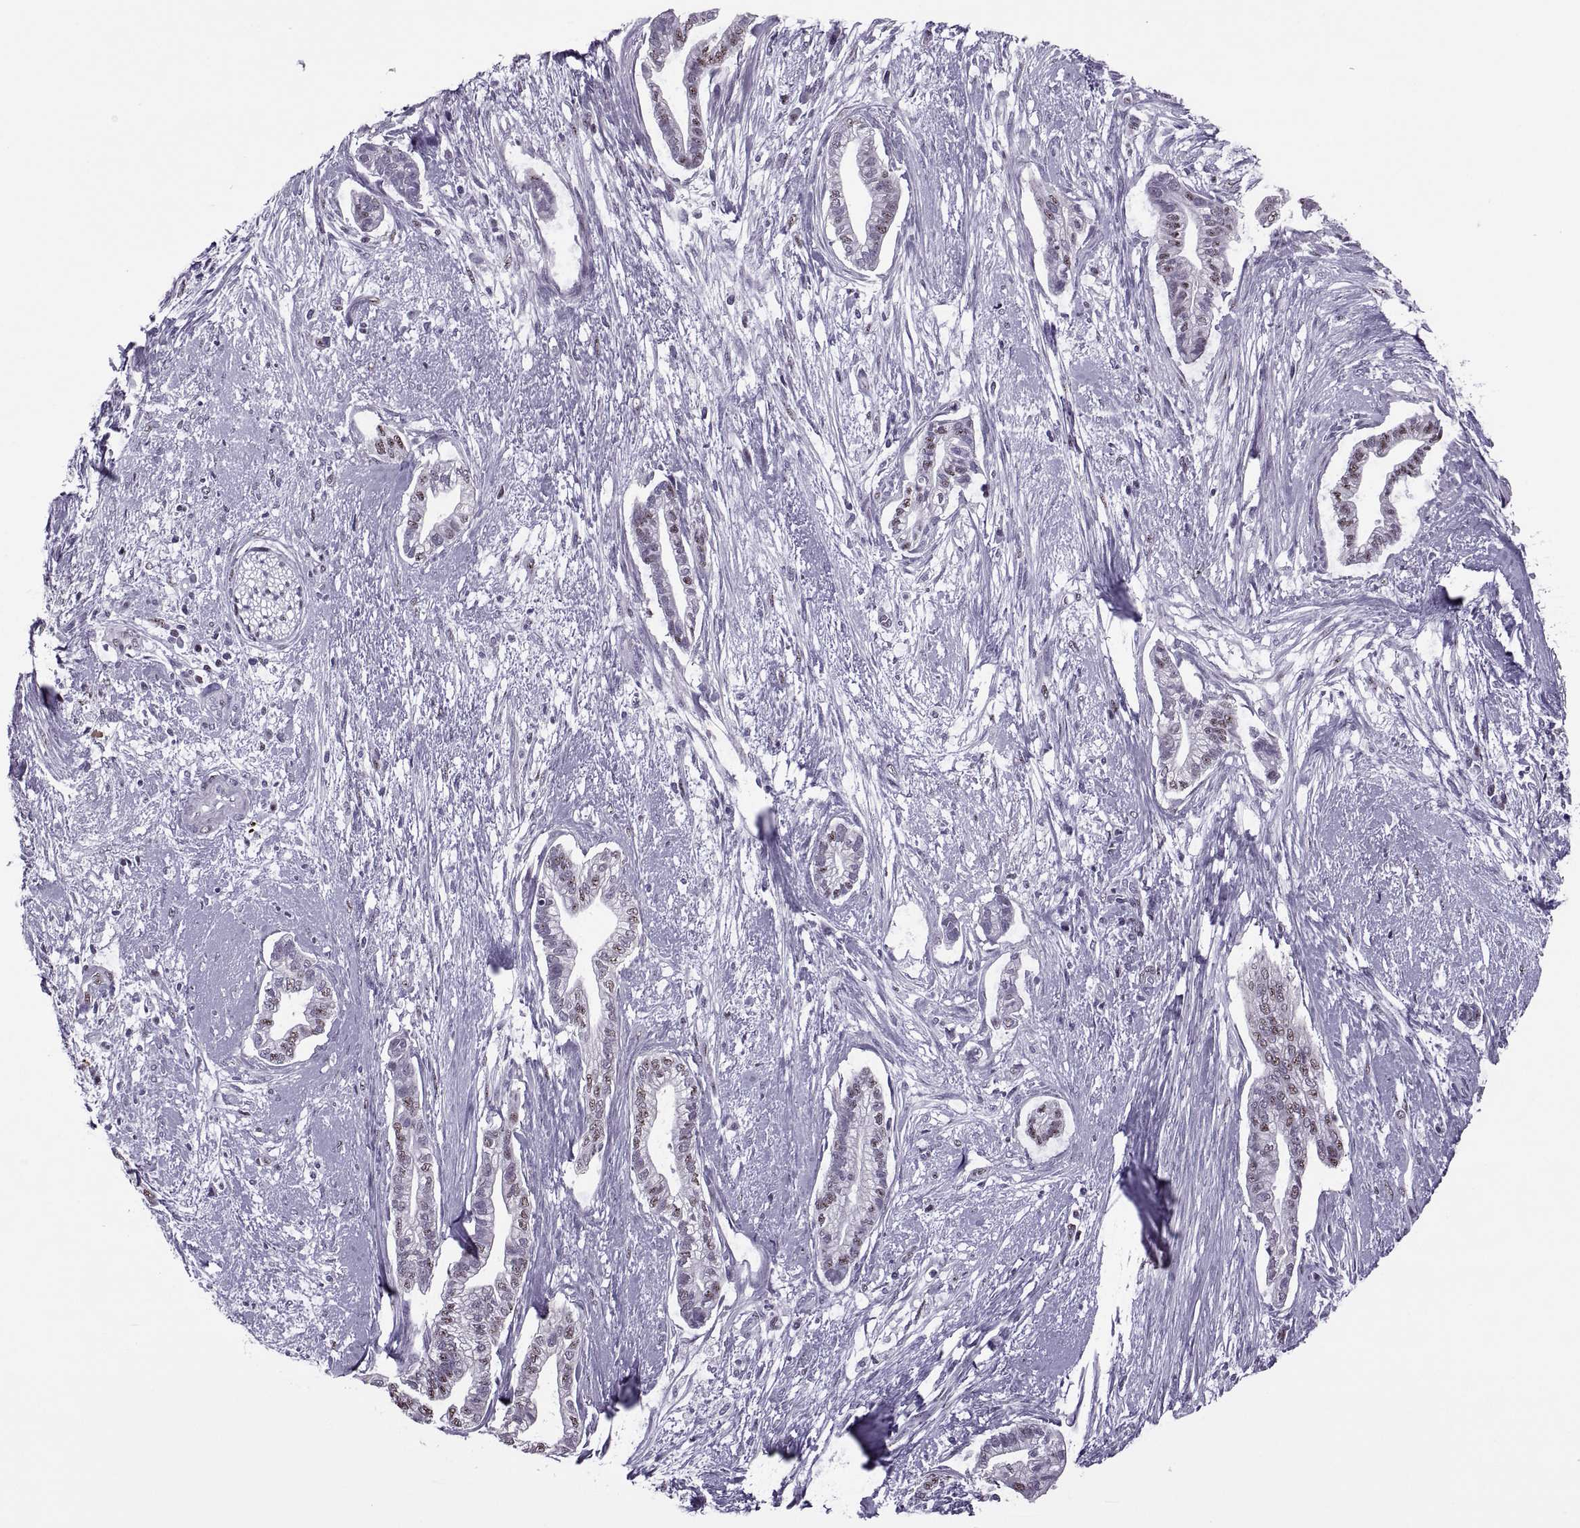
{"staining": {"intensity": "weak", "quantity": "25%-75%", "location": "nuclear"}, "tissue": "cervical cancer", "cell_type": "Tumor cells", "image_type": "cancer", "snomed": [{"axis": "morphology", "description": "Adenocarcinoma, NOS"}, {"axis": "topography", "description": "Cervix"}], "caption": "A brown stain highlights weak nuclear positivity of a protein in cervical cancer (adenocarcinoma) tumor cells.", "gene": "MAGEA4", "patient": {"sex": "female", "age": 62}}